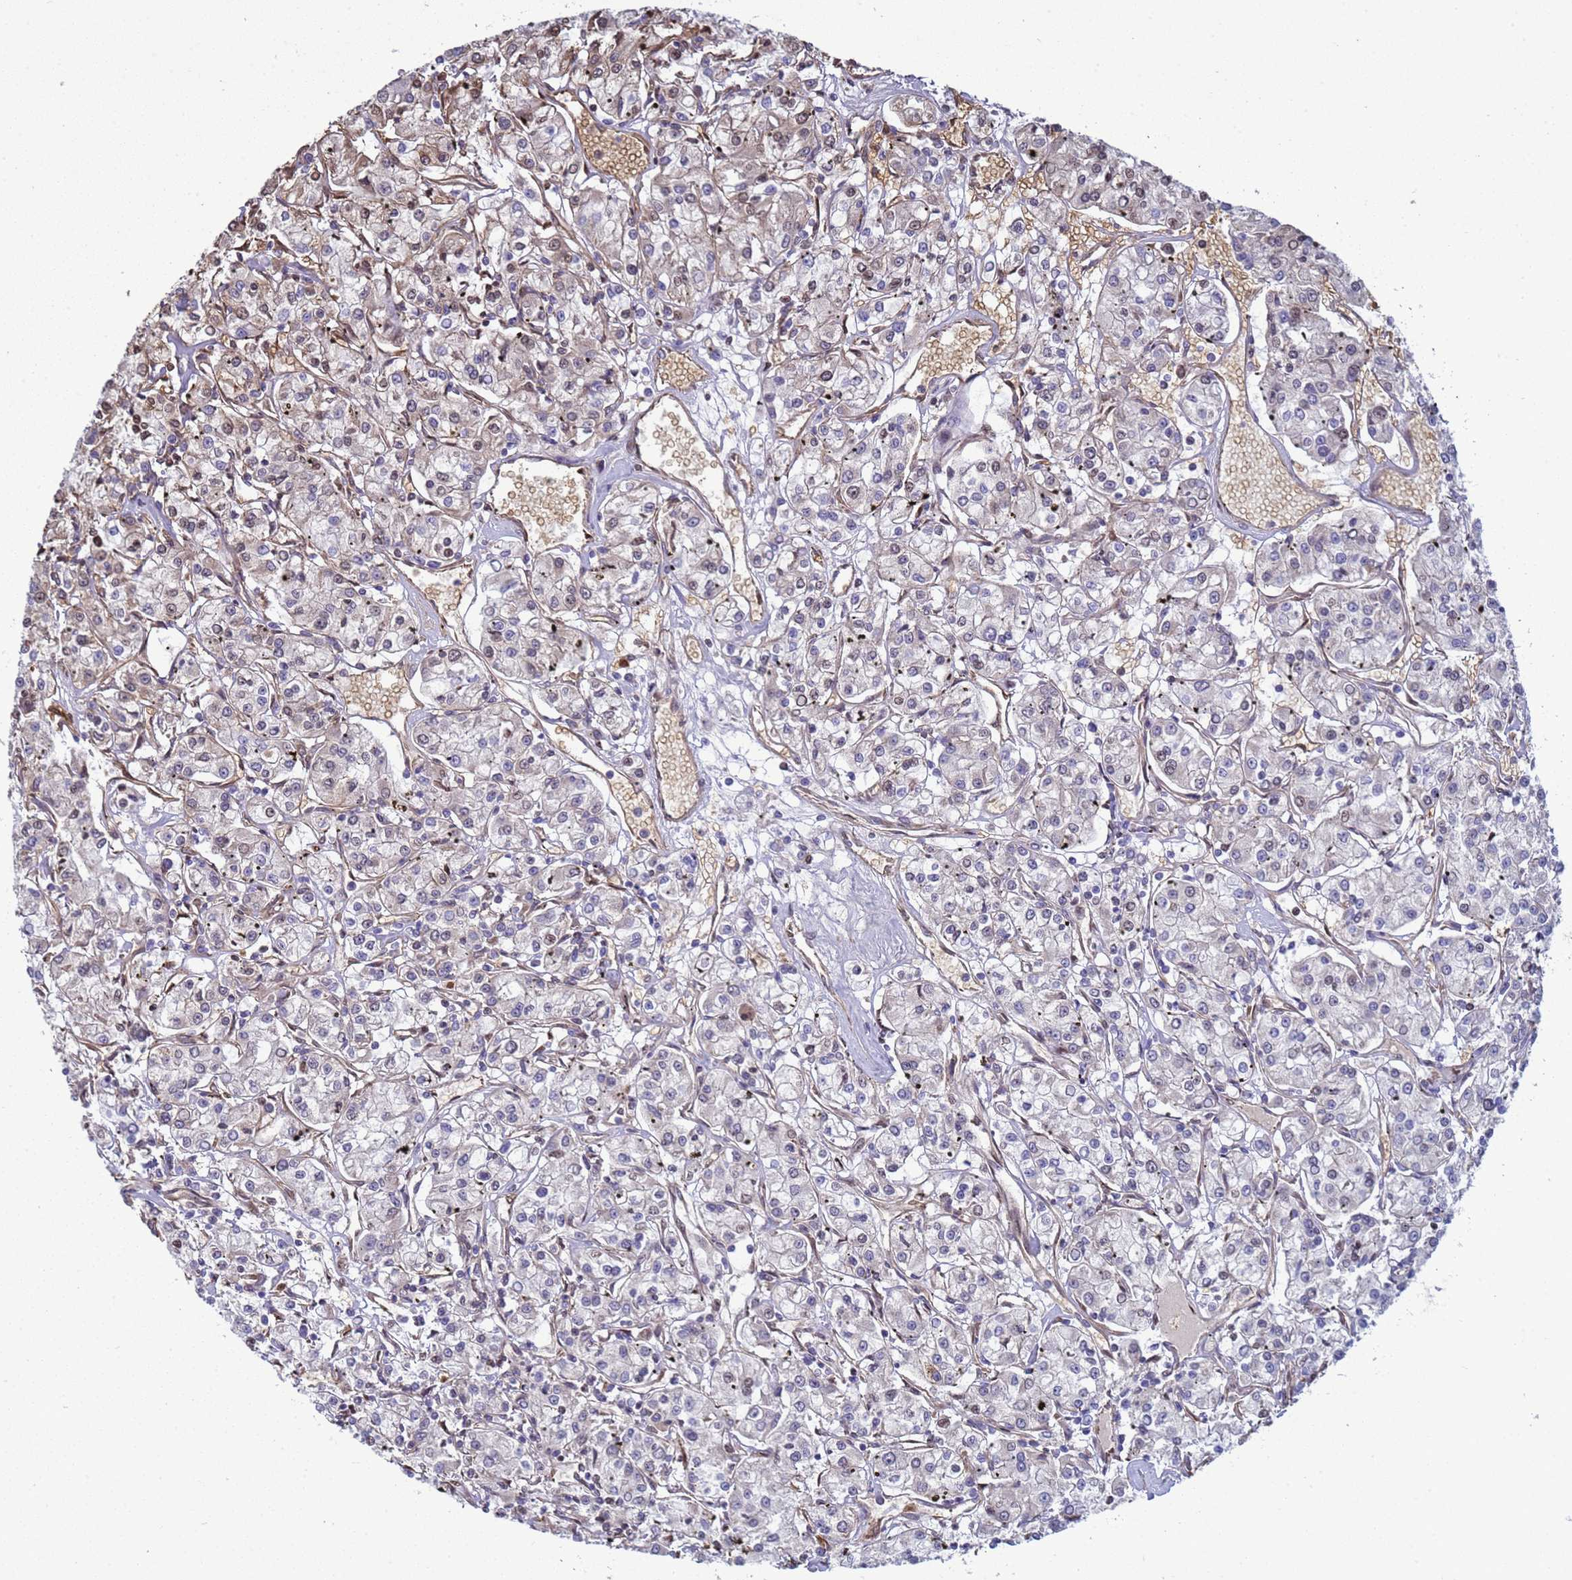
{"staining": {"intensity": "weak", "quantity": "<25%", "location": "nuclear"}, "tissue": "renal cancer", "cell_type": "Tumor cells", "image_type": "cancer", "snomed": [{"axis": "morphology", "description": "Adenocarcinoma, NOS"}, {"axis": "topography", "description": "Kidney"}], "caption": "This is a photomicrograph of IHC staining of renal cancer, which shows no staining in tumor cells.", "gene": "SGIP1", "patient": {"sex": "female", "age": 59}}